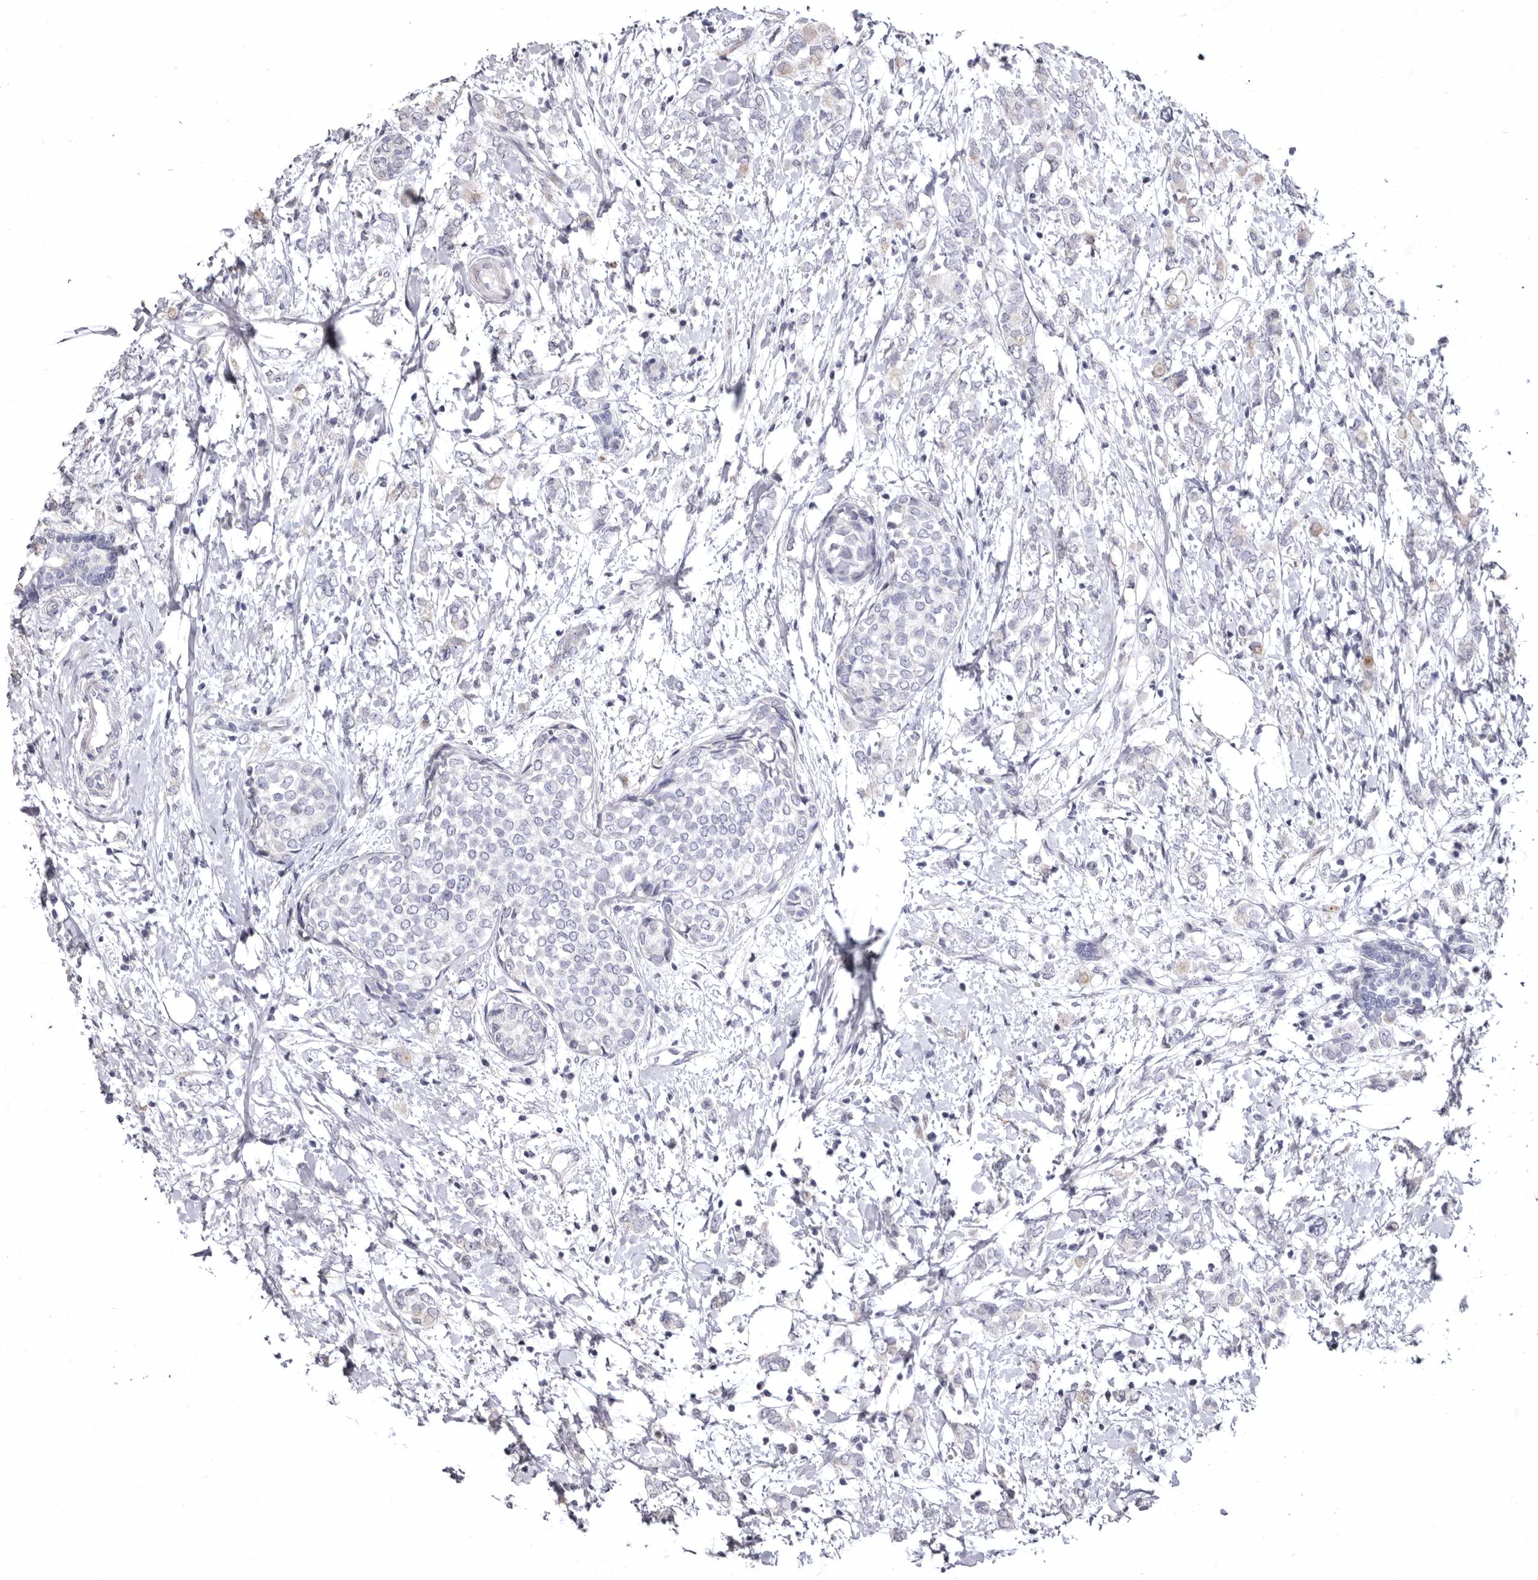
{"staining": {"intensity": "negative", "quantity": "none", "location": "none"}, "tissue": "breast cancer", "cell_type": "Tumor cells", "image_type": "cancer", "snomed": [{"axis": "morphology", "description": "Normal tissue, NOS"}, {"axis": "morphology", "description": "Lobular carcinoma"}, {"axis": "topography", "description": "Breast"}], "caption": "Breast lobular carcinoma stained for a protein using IHC exhibits no positivity tumor cells.", "gene": "AIDA", "patient": {"sex": "female", "age": 47}}